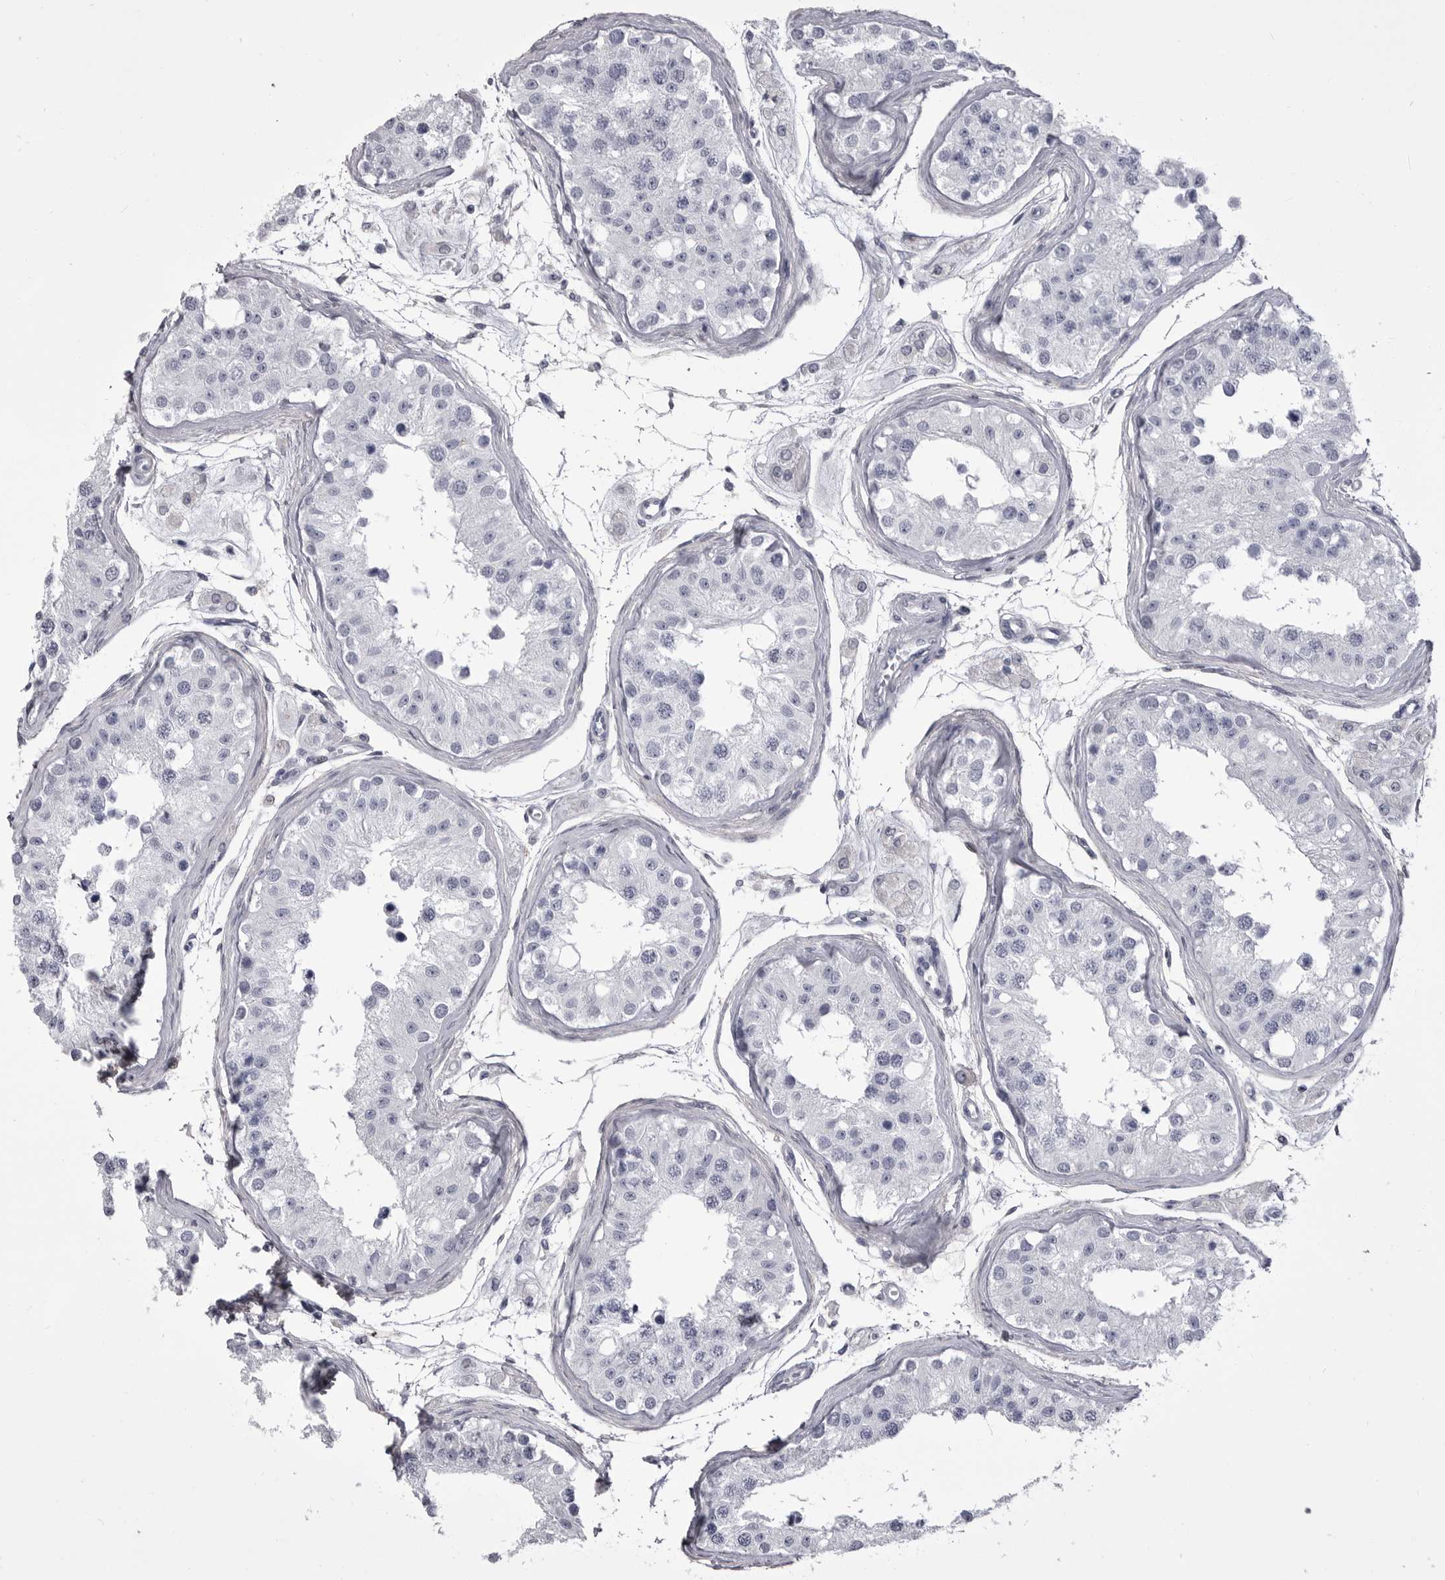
{"staining": {"intensity": "negative", "quantity": "none", "location": "none"}, "tissue": "testis", "cell_type": "Cells in seminiferous ducts", "image_type": "normal", "snomed": [{"axis": "morphology", "description": "Normal tissue, NOS"}, {"axis": "morphology", "description": "Adenocarcinoma, metastatic, NOS"}, {"axis": "topography", "description": "Testis"}], "caption": "Protein analysis of normal testis reveals no significant staining in cells in seminiferous ducts. (DAB (3,3'-diaminobenzidine) IHC visualized using brightfield microscopy, high magnification).", "gene": "ANK2", "patient": {"sex": "male", "age": 26}}